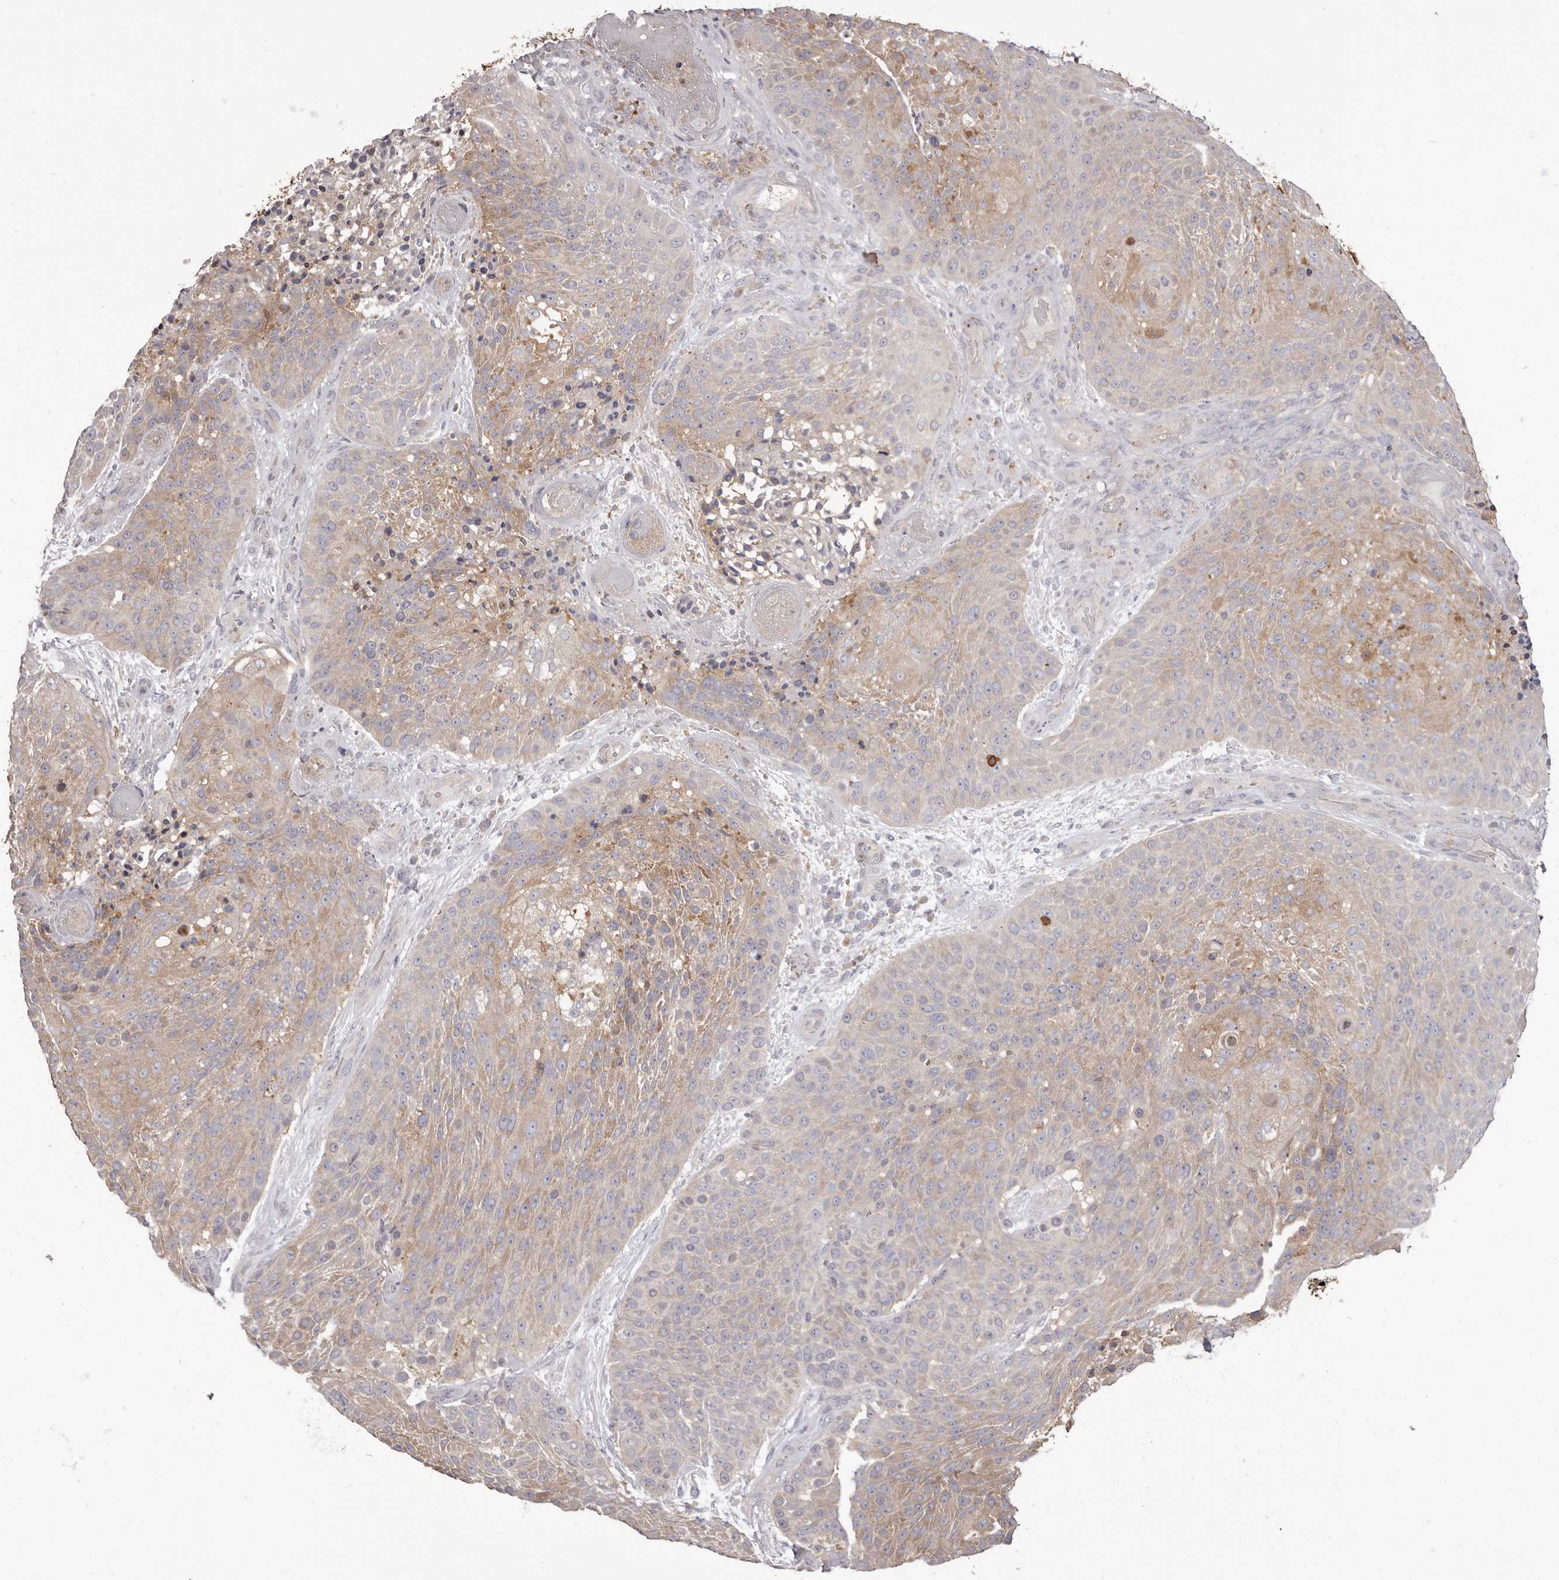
{"staining": {"intensity": "weak", "quantity": "25%-75%", "location": "cytoplasmic/membranous"}, "tissue": "urothelial cancer", "cell_type": "Tumor cells", "image_type": "cancer", "snomed": [{"axis": "morphology", "description": "Urothelial carcinoma, High grade"}, {"axis": "topography", "description": "Urinary bladder"}], "caption": "IHC of human urothelial cancer shows low levels of weak cytoplasmic/membranous staining in approximately 25%-75% of tumor cells.", "gene": "APEH", "patient": {"sex": "female", "age": 63}}